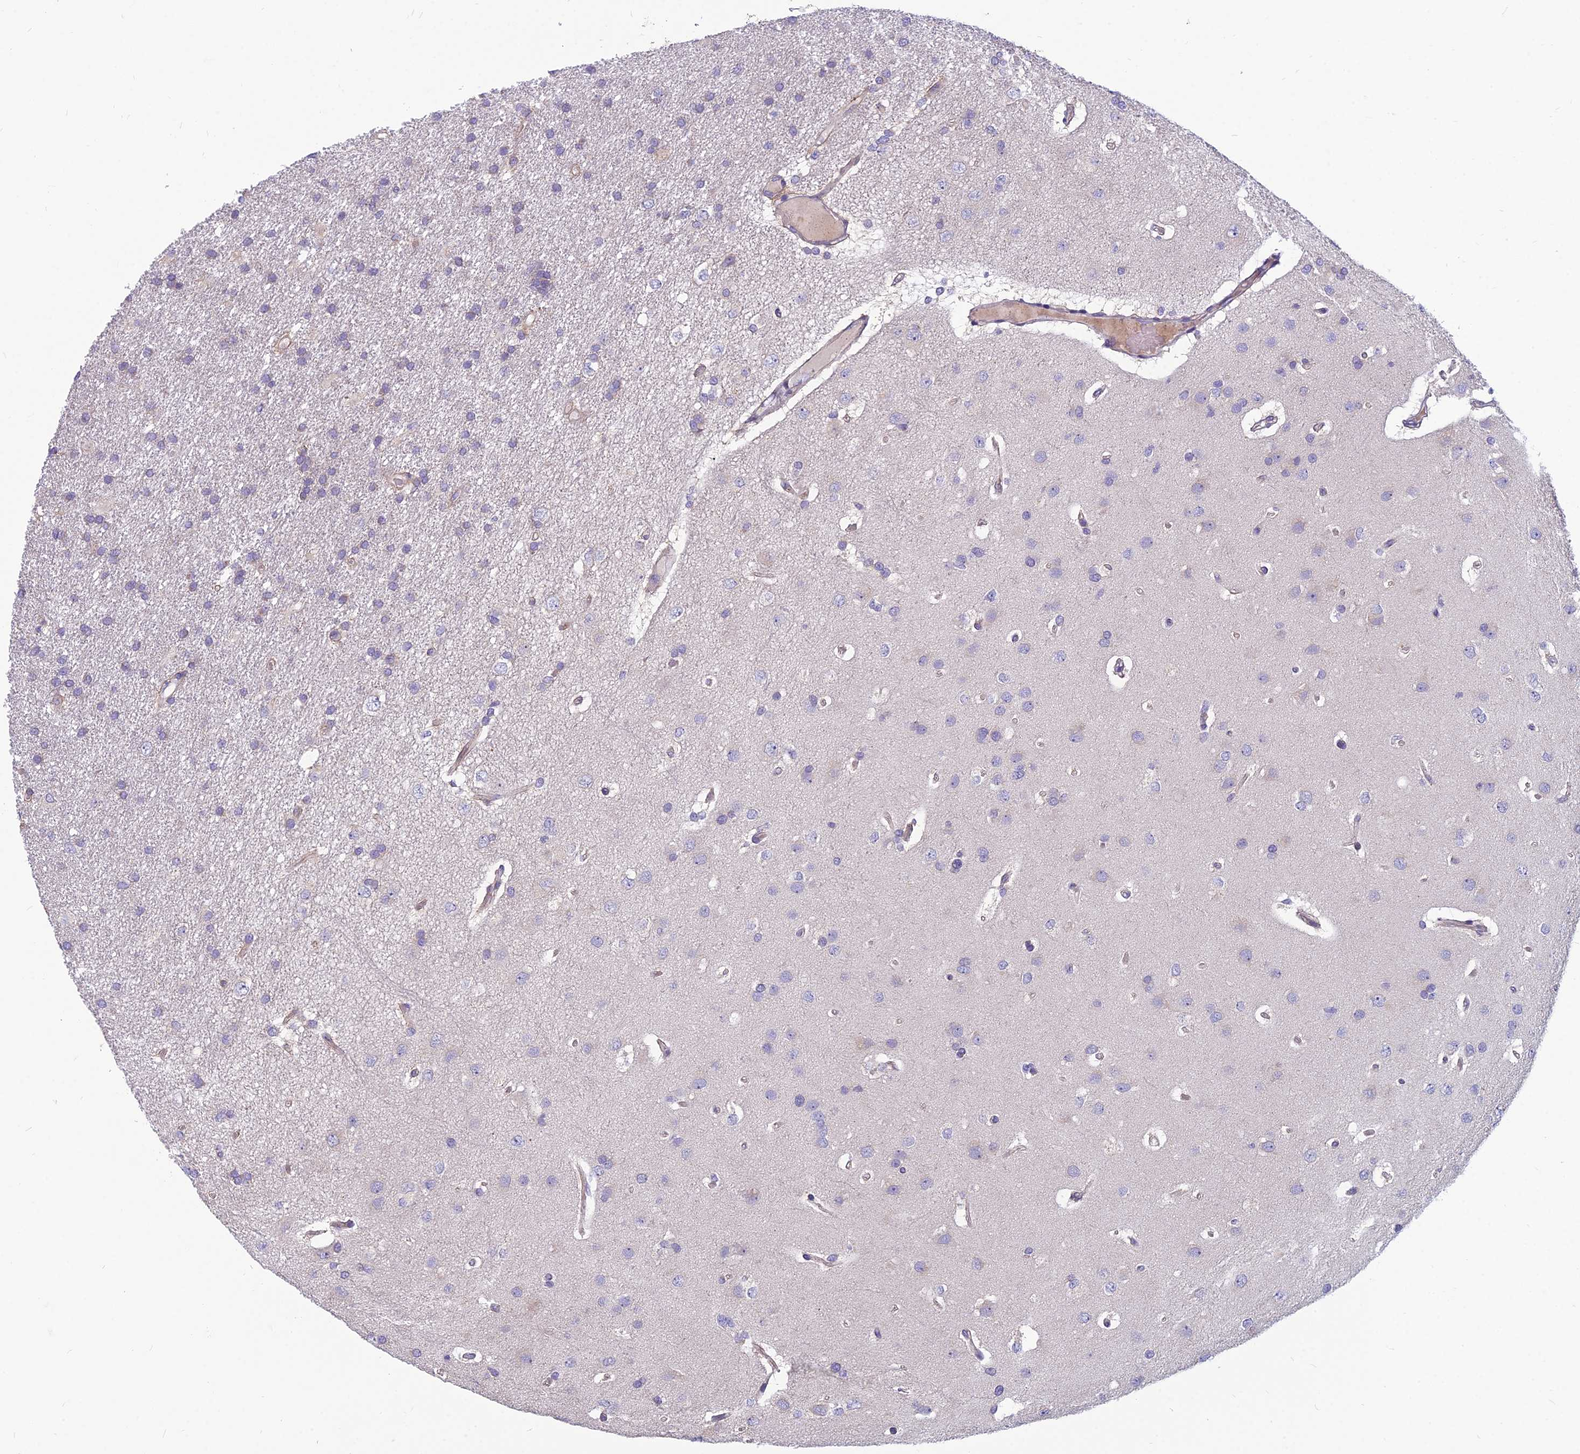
{"staining": {"intensity": "negative", "quantity": "none", "location": "none"}, "tissue": "glioma", "cell_type": "Tumor cells", "image_type": "cancer", "snomed": [{"axis": "morphology", "description": "Glioma, malignant, High grade"}, {"axis": "topography", "description": "Brain"}], "caption": "Immunohistochemistry histopathology image of human malignant high-grade glioma stained for a protein (brown), which reveals no positivity in tumor cells. (Brightfield microscopy of DAB immunohistochemistry at high magnification).", "gene": "RBM41", "patient": {"sex": "male", "age": 77}}